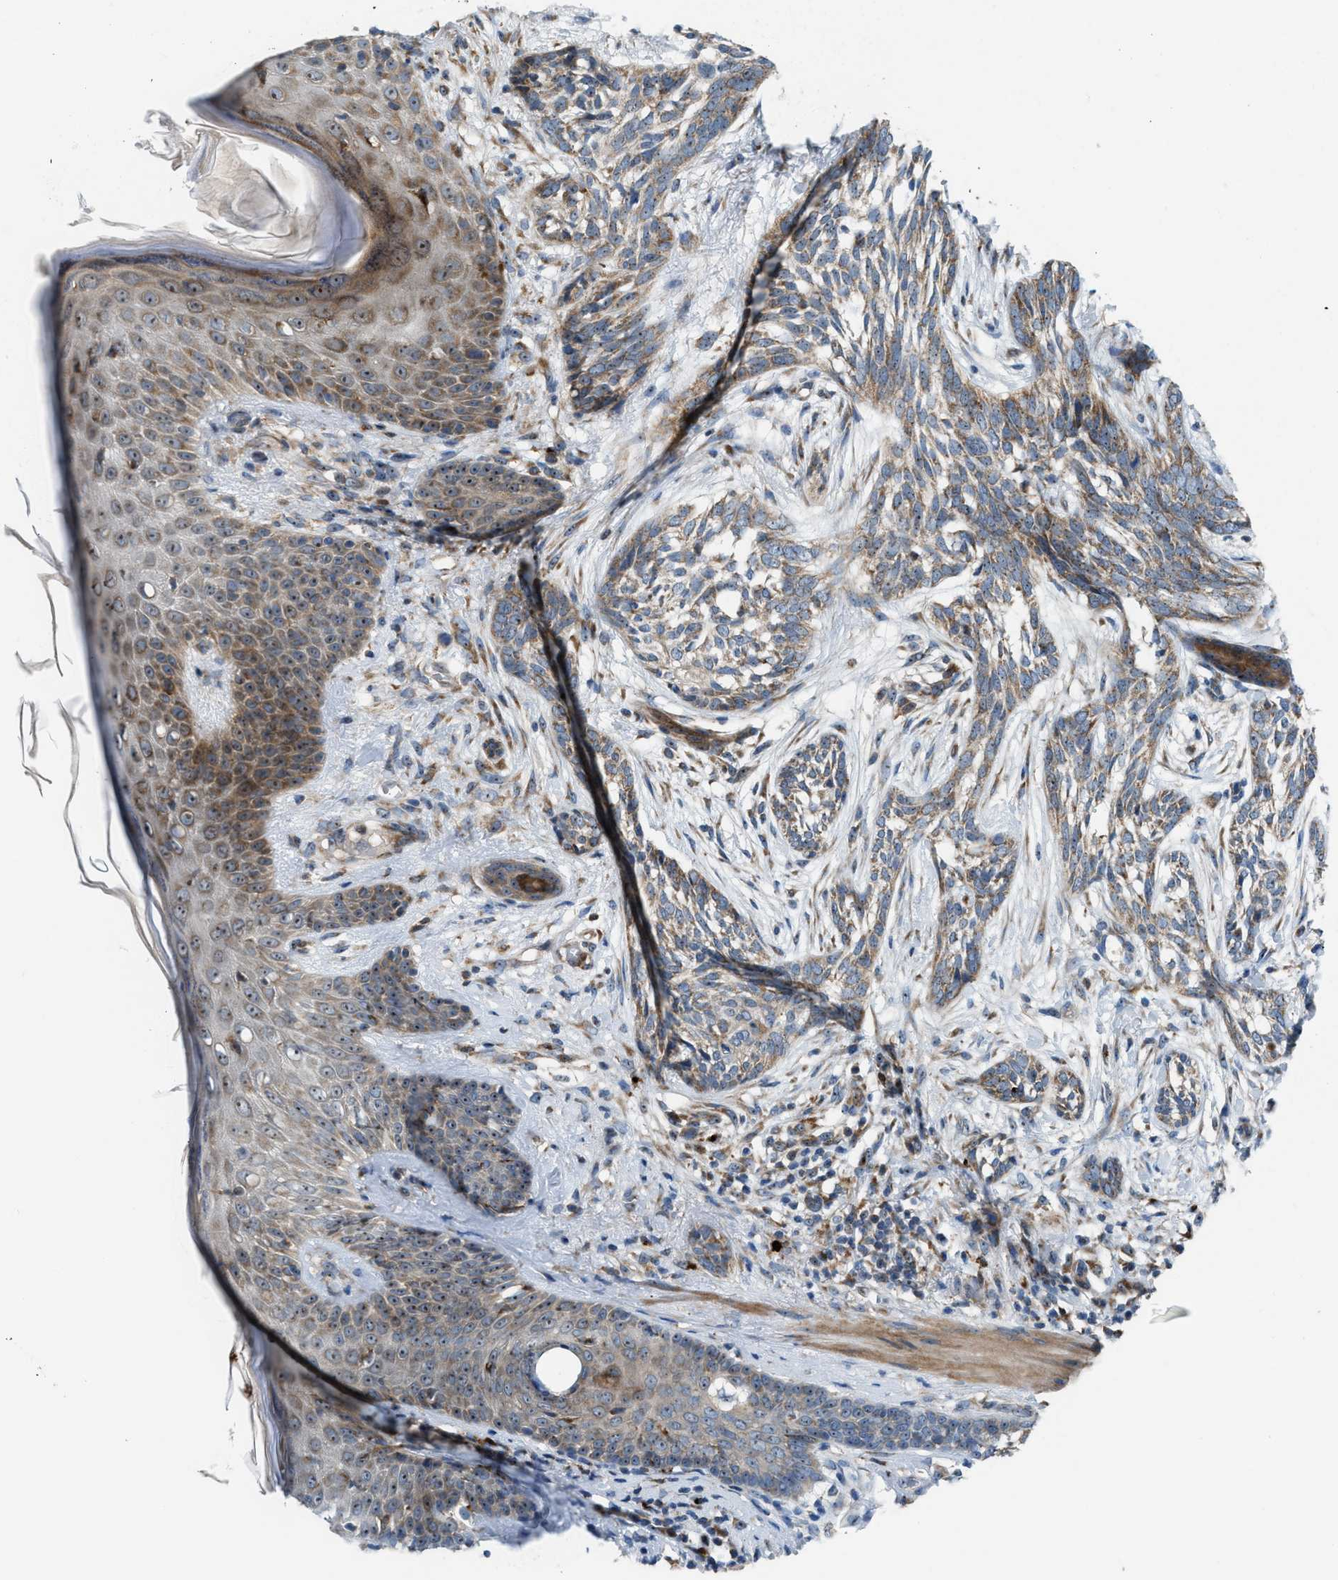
{"staining": {"intensity": "weak", "quantity": ">75%", "location": "cytoplasmic/membranous"}, "tissue": "skin cancer", "cell_type": "Tumor cells", "image_type": "cancer", "snomed": [{"axis": "morphology", "description": "Basal cell carcinoma"}, {"axis": "topography", "description": "Skin"}], "caption": "Immunohistochemical staining of human basal cell carcinoma (skin) demonstrates low levels of weak cytoplasmic/membranous protein positivity in approximately >75% of tumor cells.", "gene": "TPH1", "patient": {"sex": "female", "age": 88}}